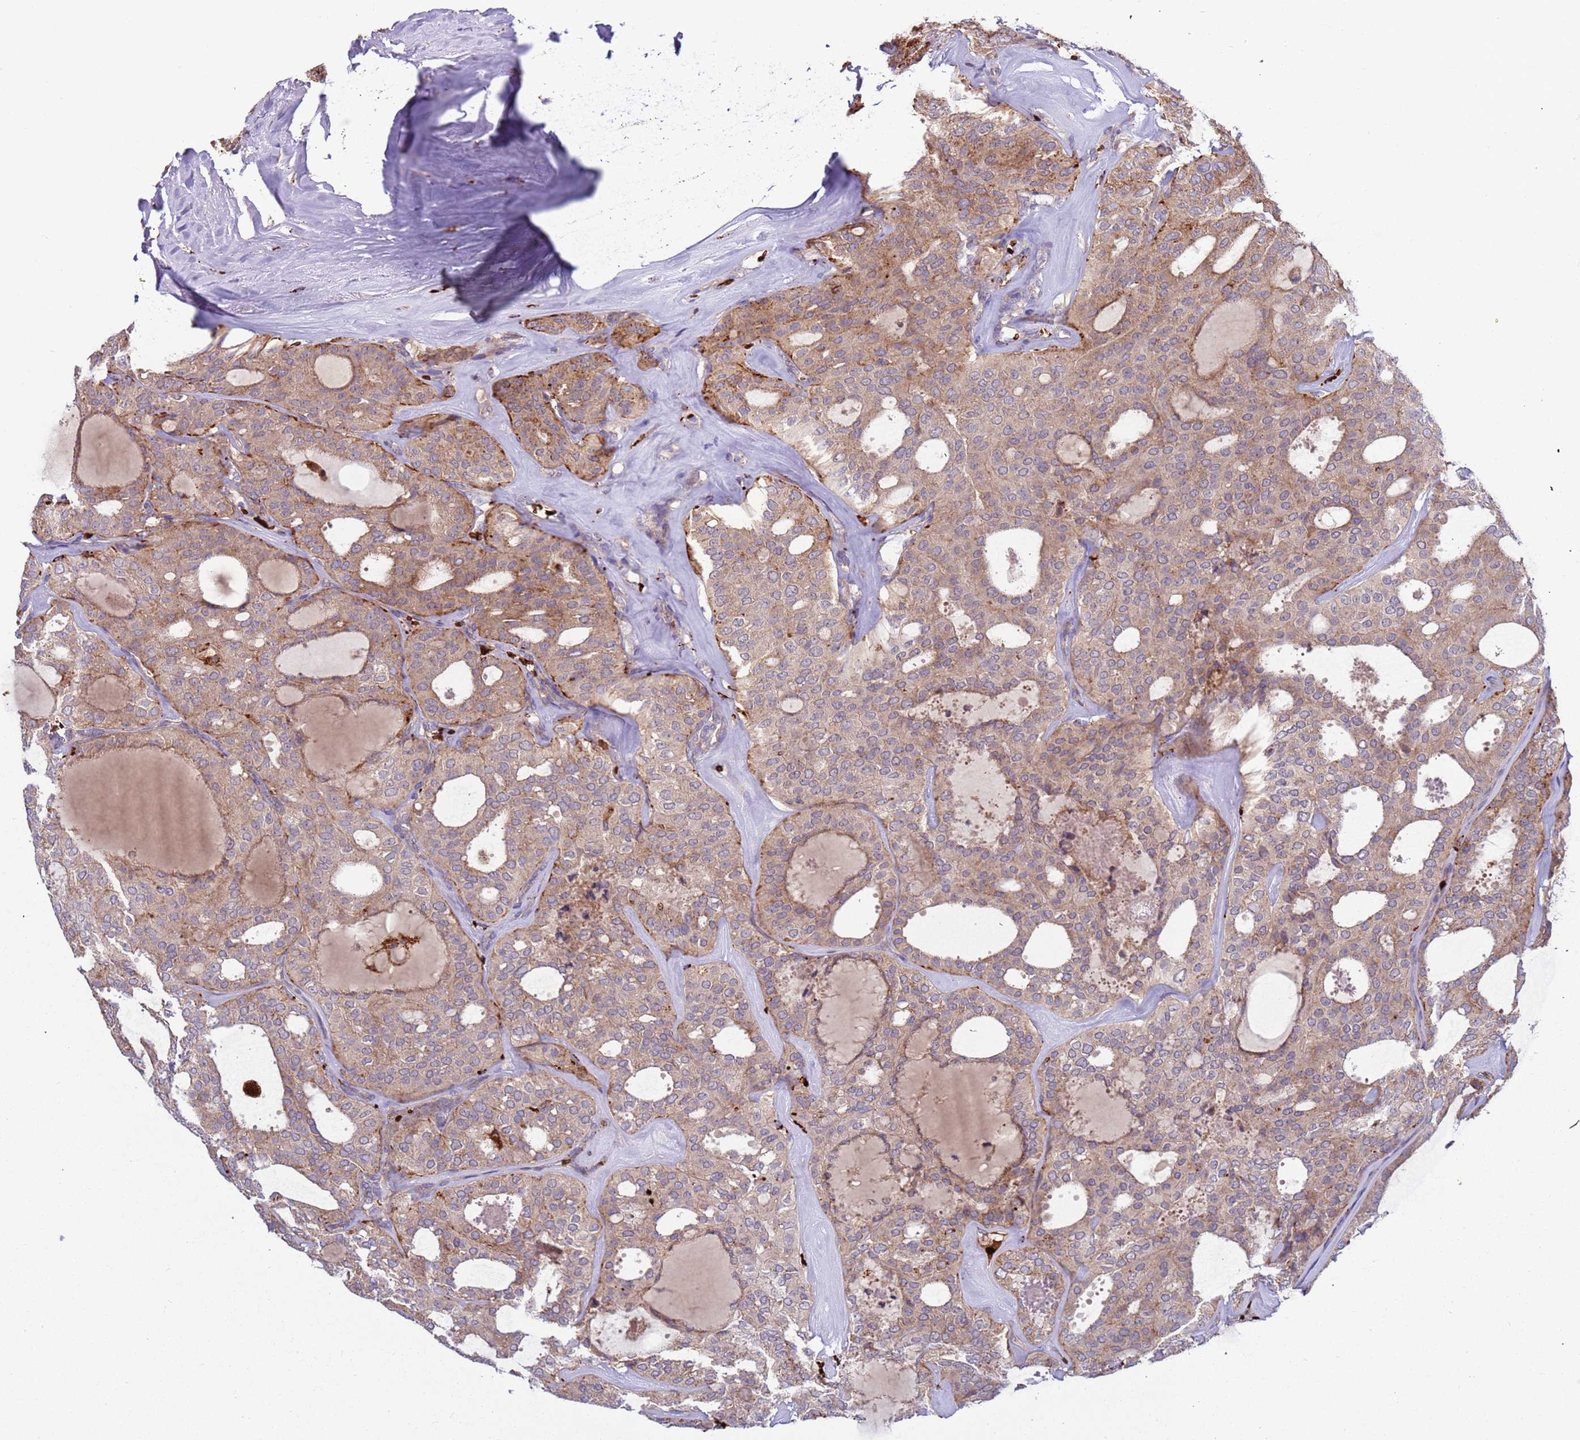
{"staining": {"intensity": "moderate", "quantity": "25%-75%", "location": "cytoplasmic/membranous"}, "tissue": "thyroid cancer", "cell_type": "Tumor cells", "image_type": "cancer", "snomed": [{"axis": "morphology", "description": "Follicular adenoma carcinoma, NOS"}, {"axis": "topography", "description": "Thyroid gland"}], "caption": "DAB (3,3'-diaminobenzidine) immunohistochemical staining of human thyroid follicular adenoma carcinoma reveals moderate cytoplasmic/membranous protein expression in approximately 25%-75% of tumor cells.", "gene": "VPS36", "patient": {"sex": "male", "age": 75}}